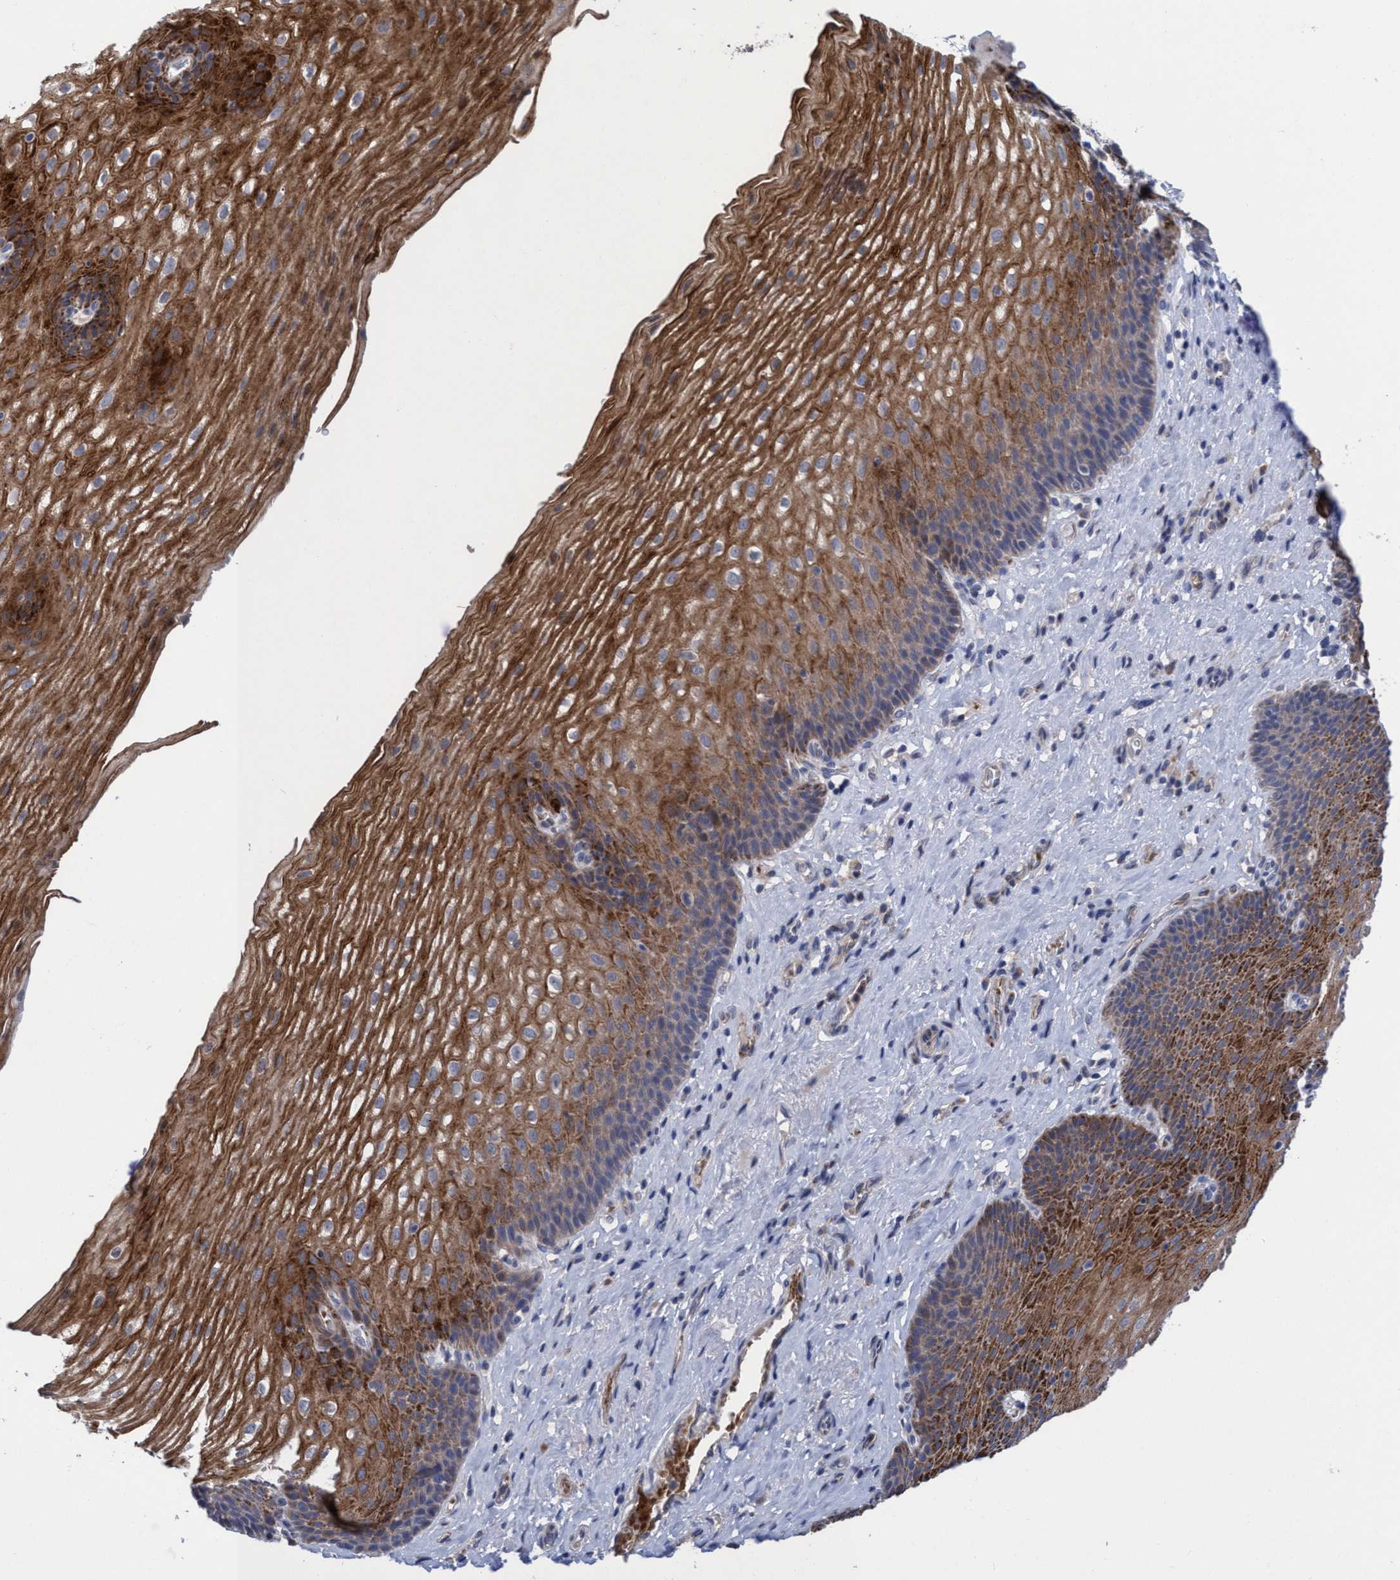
{"staining": {"intensity": "strong", "quantity": ">75%", "location": "cytoplasmic/membranous"}, "tissue": "esophagus", "cell_type": "Squamous epithelial cells", "image_type": "normal", "snomed": [{"axis": "morphology", "description": "Normal tissue, NOS"}, {"axis": "topography", "description": "Esophagus"}], "caption": "The immunohistochemical stain labels strong cytoplasmic/membranous positivity in squamous epithelial cells of benign esophagus.", "gene": "SEMA4D", "patient": {"sex": "male", "age": 48}}